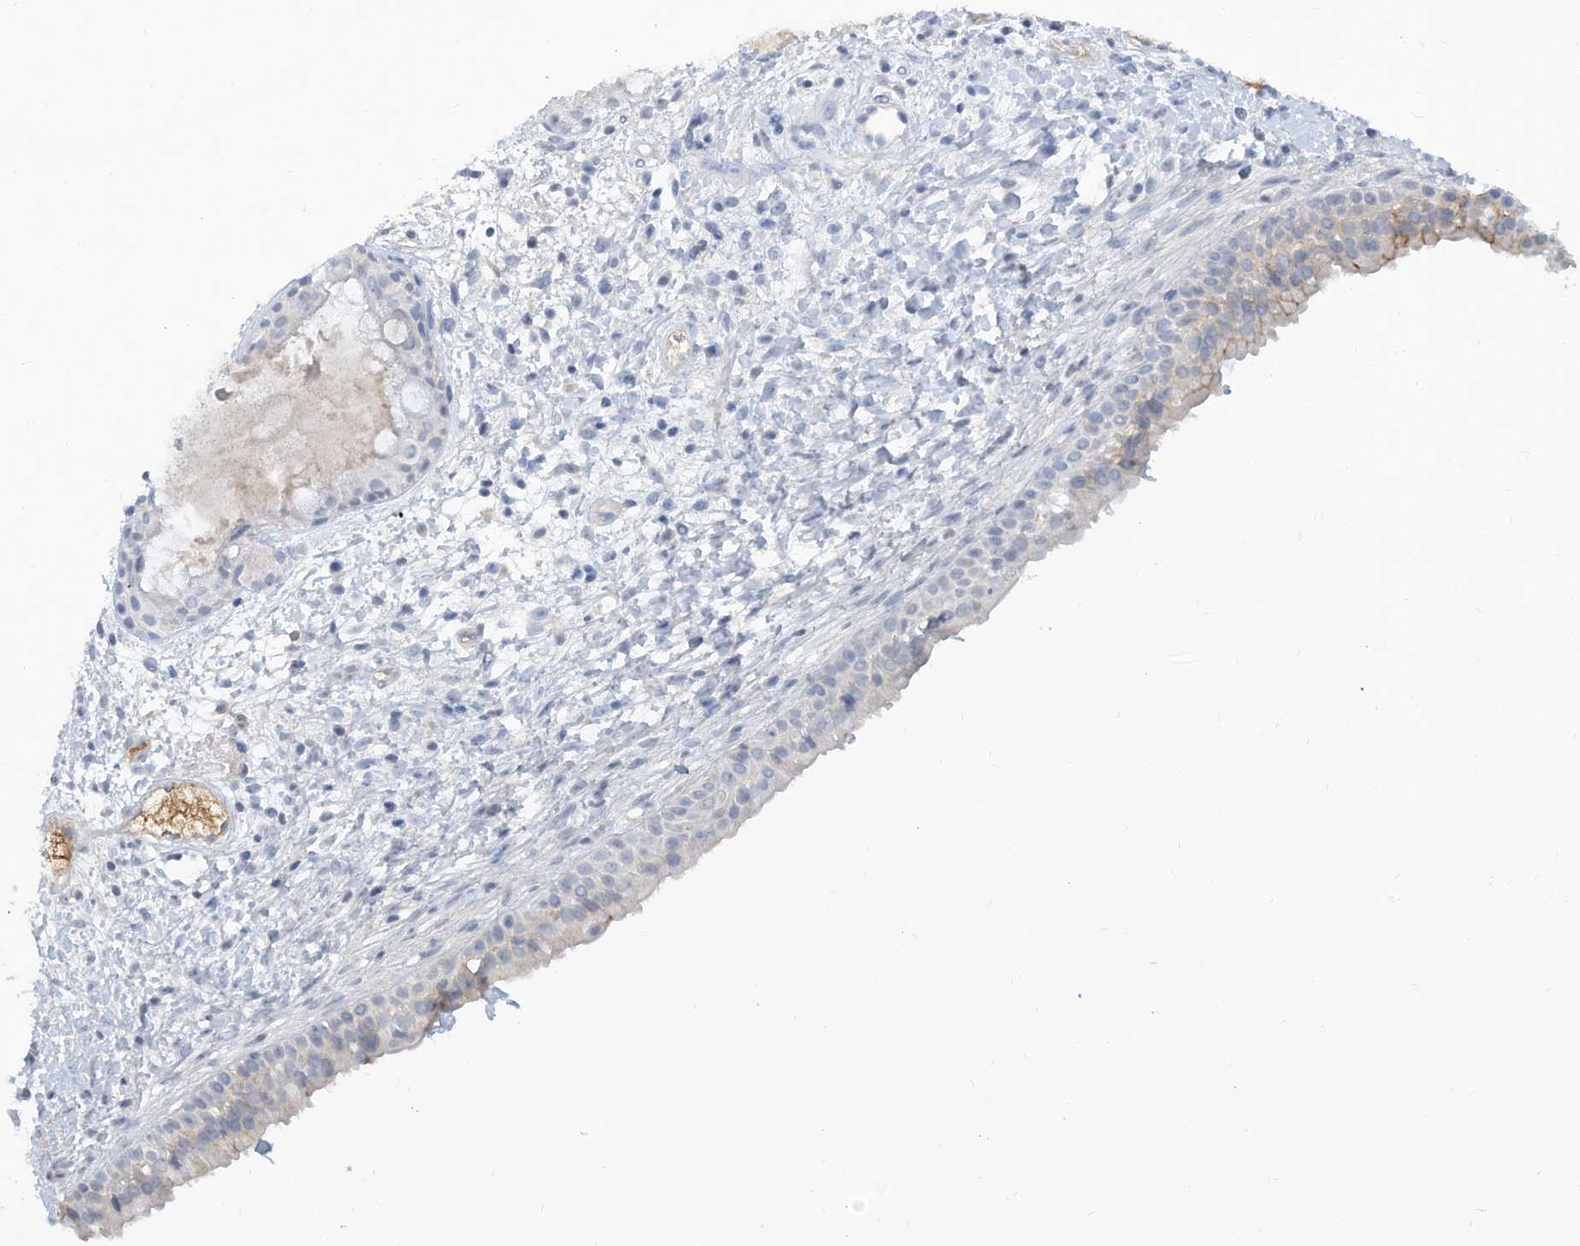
{"staining": {"intensity": "negative", "quantity": "none", "location": "none"}, "tissue": "nasopharynx", "cell_type": "Respiratory epithelial cells", "image_type": "normal", "snomed": [{"axis": "morphology", "description": "Normal tissue, NOS"}, {"axis": "topography", "description": "Nasopharynx"}], "caption": "Protein analysis of benign nasopharynx shows no significant staining in respiratory epithelial cells.", "gene": "HAS3", "patient": {"sex": "male", "age": 22}}